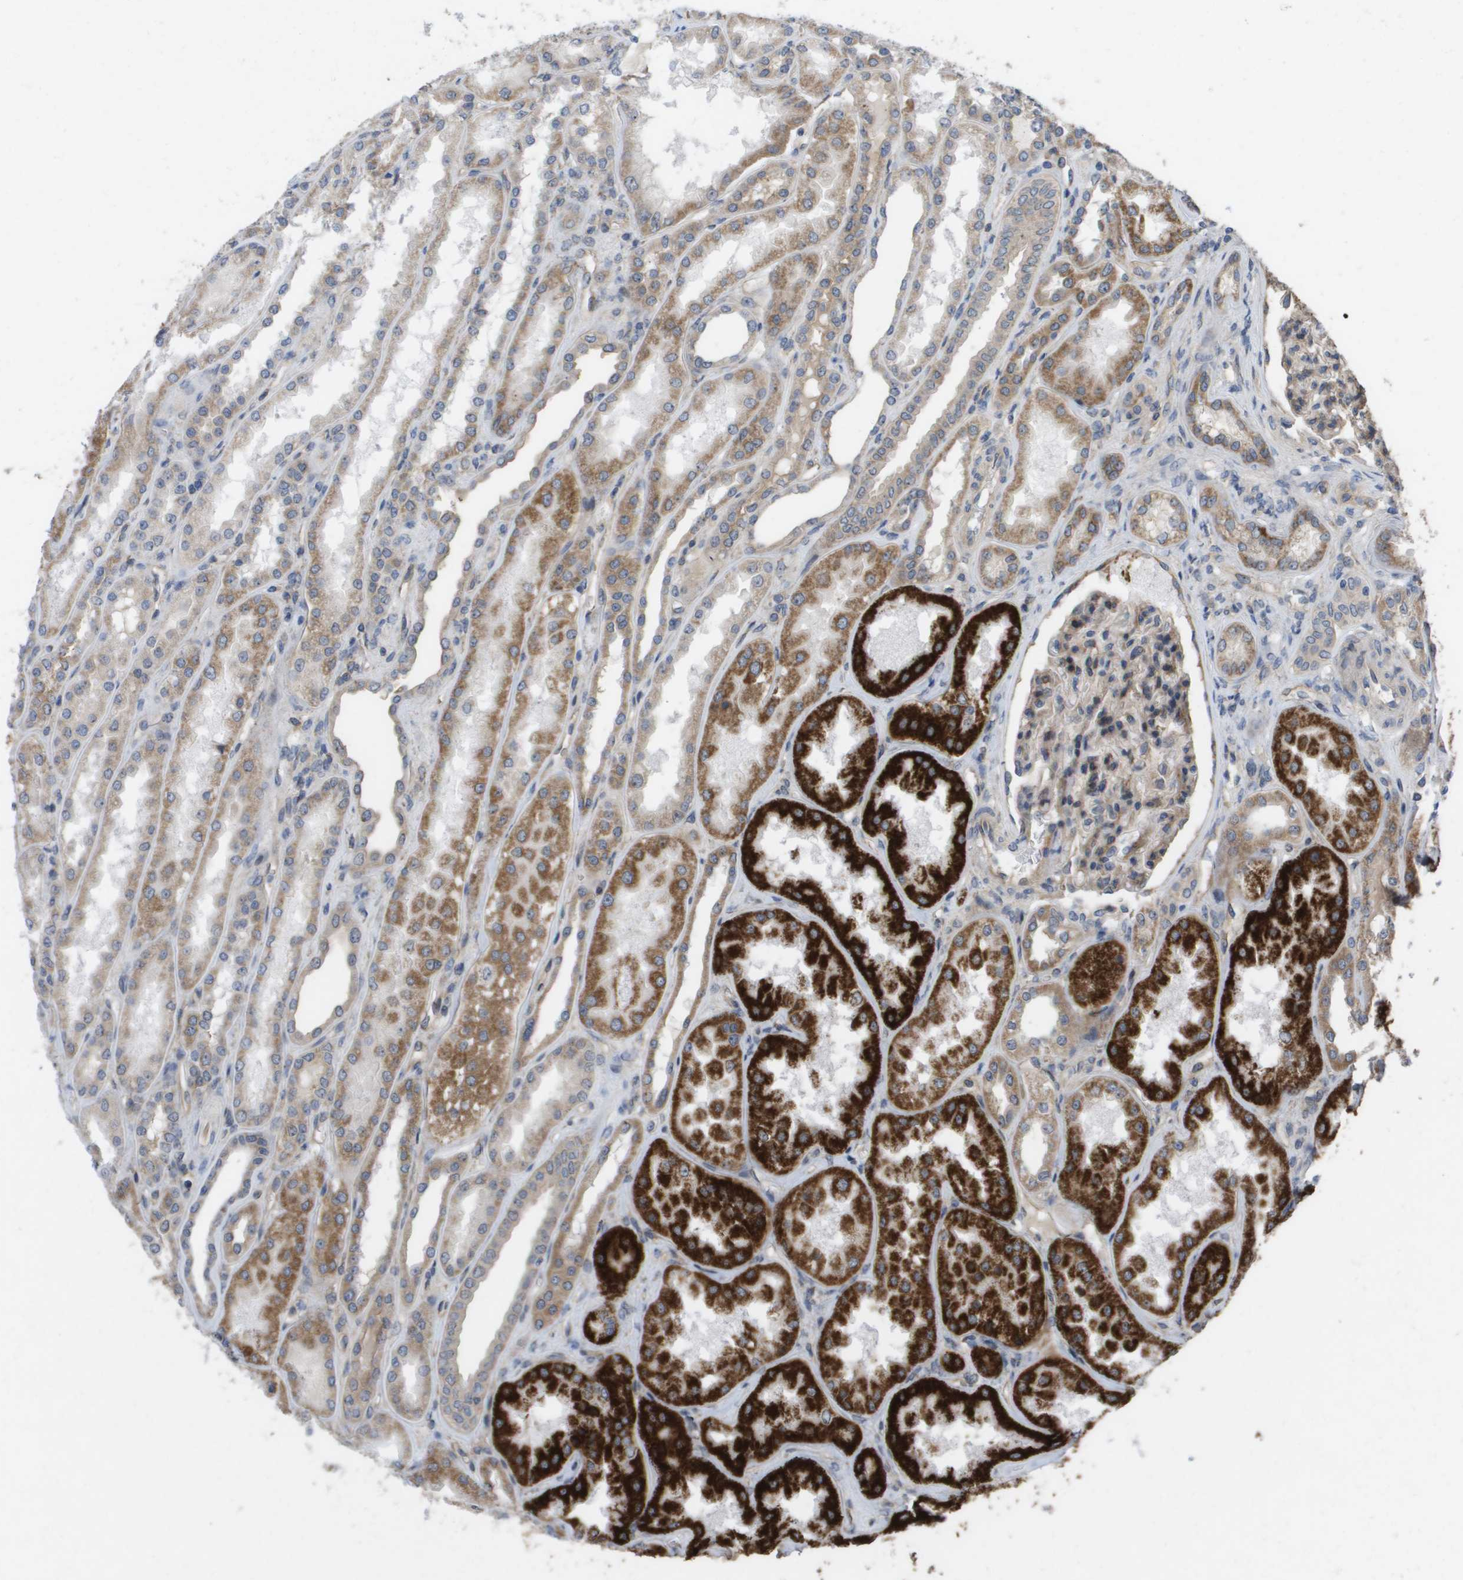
{"staining": {"intensity": "weak", "quantity": ">75%", "location": "cytoplasmic/membranous"}, "tissue": "kidney", "cell_type": "Cells in glomeruli", "image_type": "normal", "snomed": [{"axis": "morphology", "description": "Normal tissue, NOS"}, {"axis": "topography", "description": "Kidney"}], "caption": "Weak cytoplasmic/membranous protein expression is seen in about >75% of cells in glomeruli in kidney. Nuclei are stained in blue.", "gene": "MTARC2", "patient": {"sex": "female", "age": 56}}